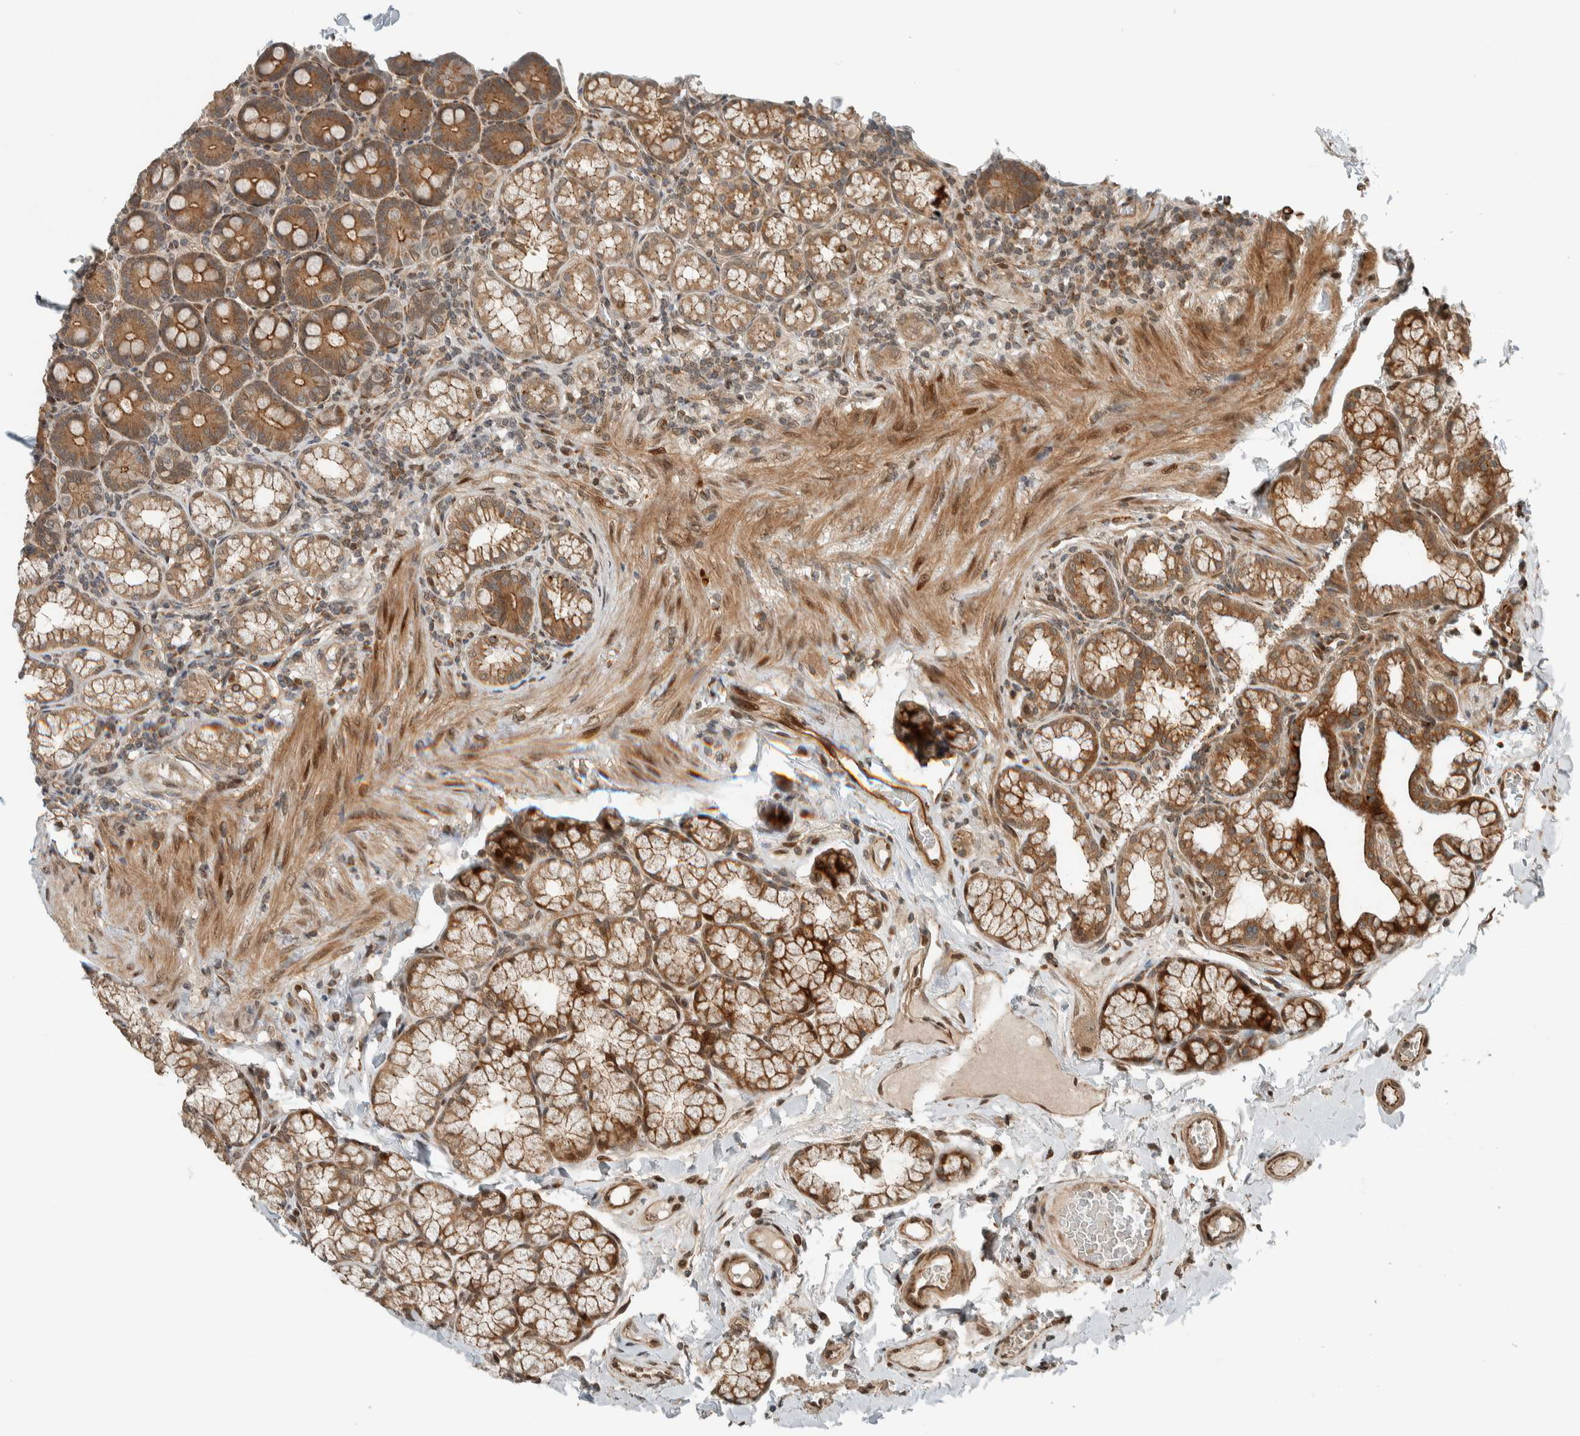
{"staining": {"intensity": "strong", "quantity": ">75%", "location": "cytoplasmic/membranous"}, "tissue": "duodenum", "cell_type": "Glandular cells", "image_type": "normal", "snomed": [{"axis": "morphology", "description": "Normal tissue, NOS"}, {"axis": "topography", "description": "Duodenum"}], "caption": "An image of human duodenum stained for a protein displays strong cytoplasmic/membranous brown staining in glandular cells.", "gene": "STXBP4", "patient": {"sex": "male", "age": 50}}